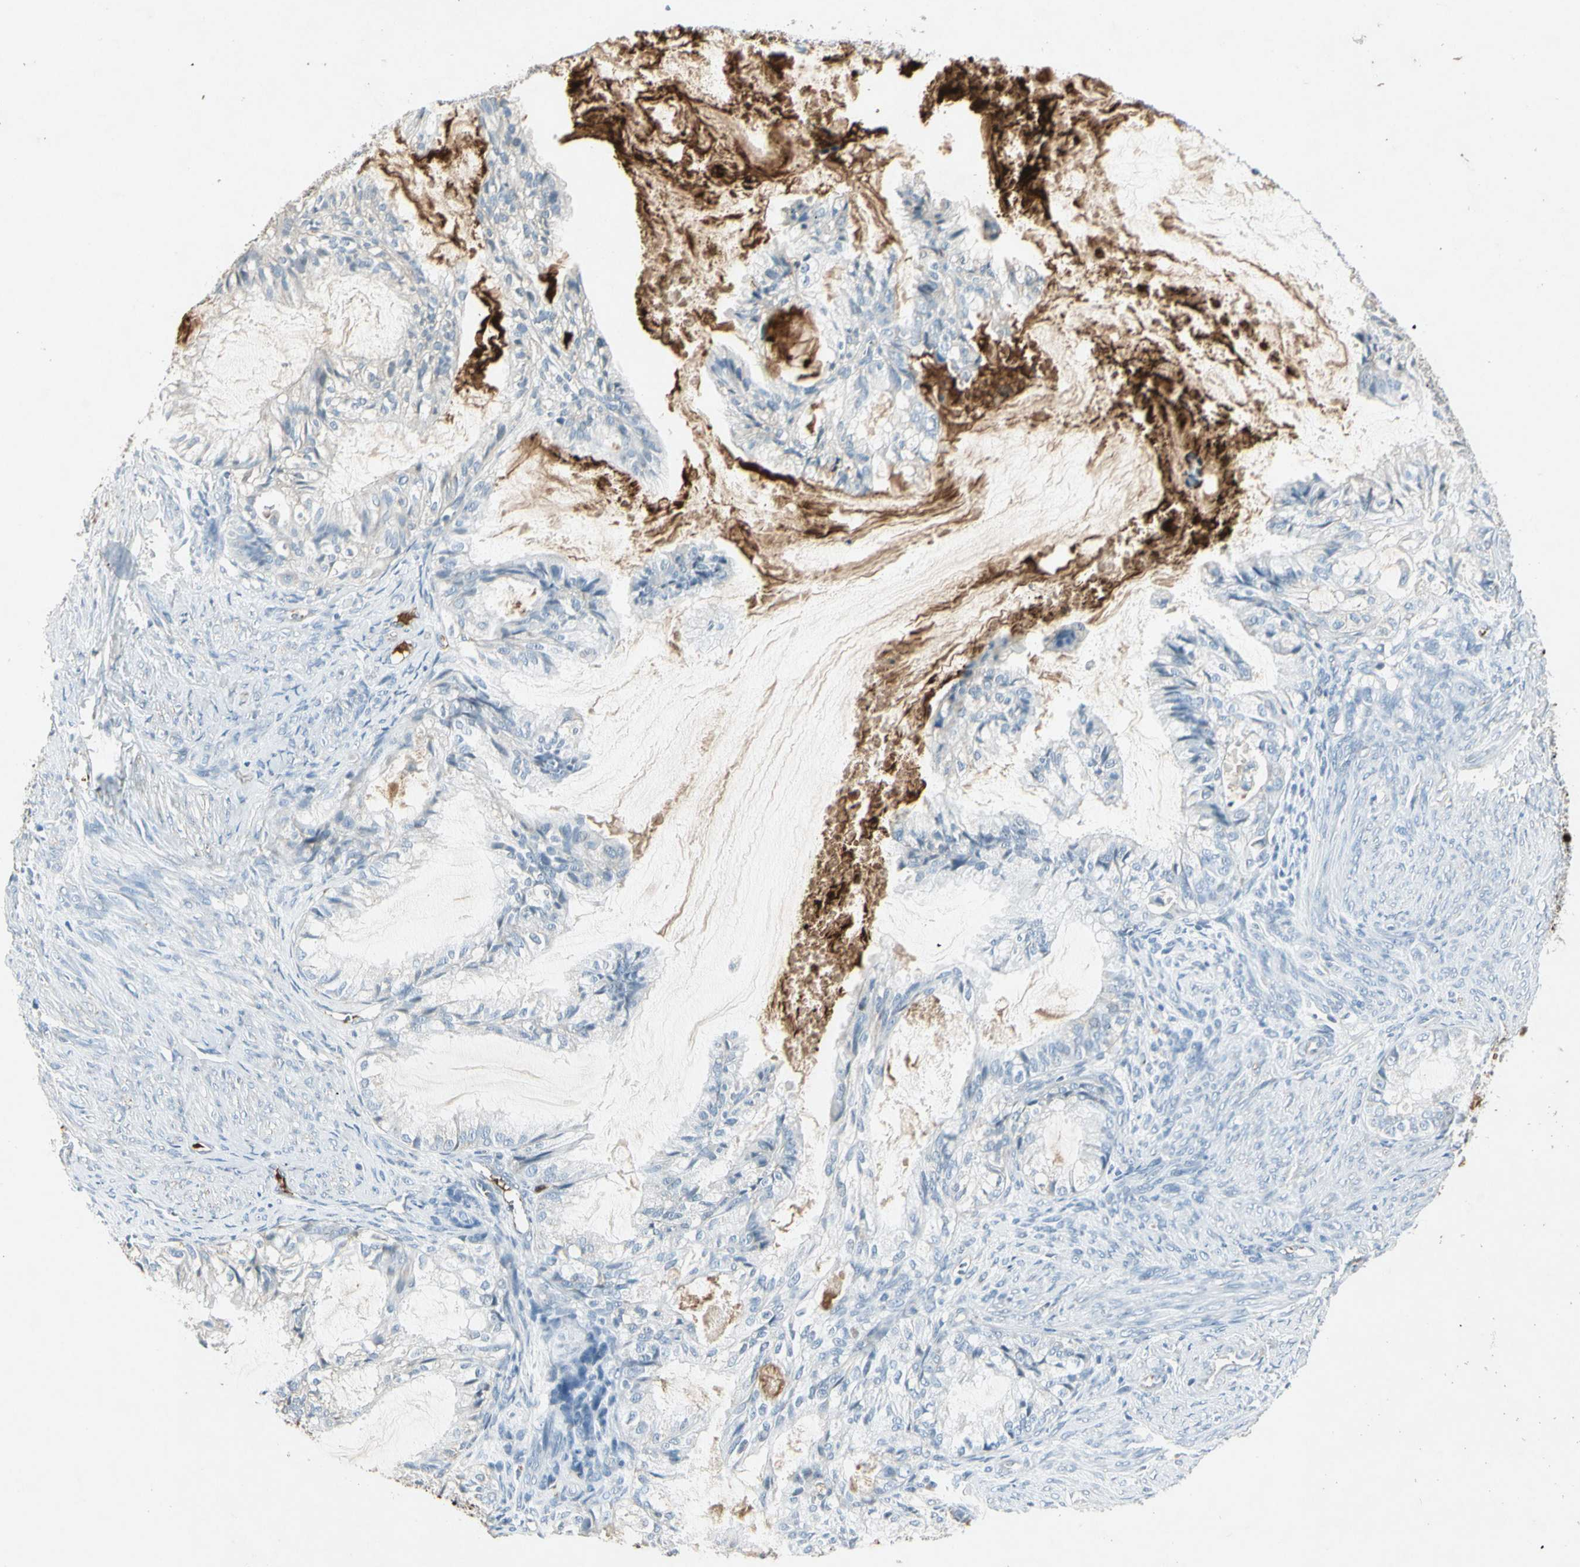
{"staining": {"intensity": "negative", "quantity": "none", "location": "none"}, "tissue": "cervical cancer", "cell_type": "Tumor cells", "image_type": "cancer", "snomed": [{"axis": "morphology", "description": "Normal tissue, NOS"}, {"axis": "morphology", "description": "Adenocarcinoma, NOS"}, {"axis": "topography", "description": "Cervix"}, {"axis": "topography", "description": "Endometrium"}], "caption": "High magnification brightfield microscopy of cervical cancer stained with DAB (brown) and counterstained with hematoxylin (blue): tumor cells show no significant staining.", "gene": "IGHM", "patient": {"sex": "female", "age": 86}}